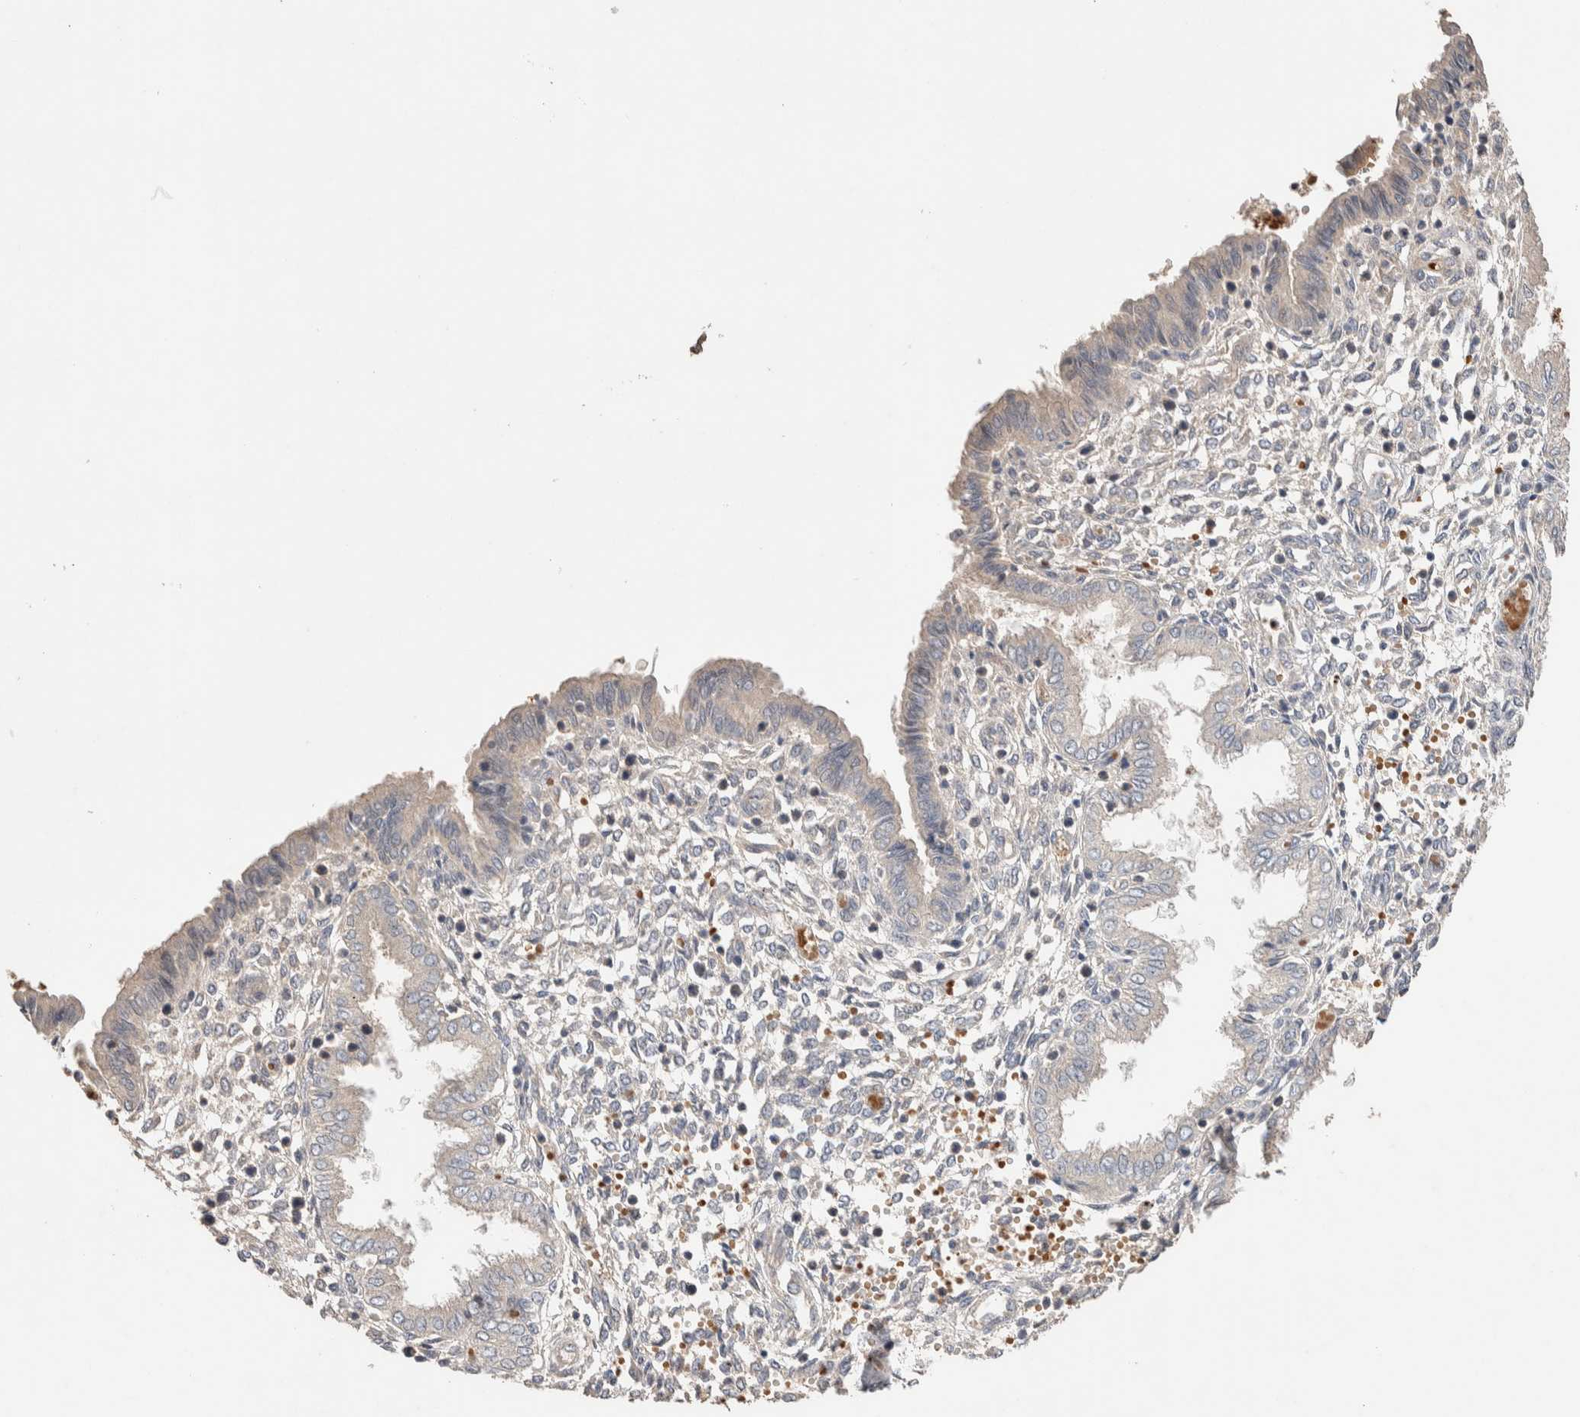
{"staining": {"intensity": "negative", "quantity": "none", "location": "none"}, "tissue": "endometrium", "cell_type": "Cells in endometrial stroma", "image_type": "normal", "snomed": [{"axis": "morphology", "description": "Normal tissue, NOS"}, {"axis": "topography", "description": "Endometrium"}], "caption": "Endometrium was stained to show a protein in brown. There is no significant expression in cells in endometrial stroma. (Stains: DAB (3,3'-diaminobenzidine) immunohistochemistry (IHC) with hematoxylin counter stain, Microscopy: brightfield microscopy at high magnification).", "gene": "WDR91", "patient": {"sex": "female", "age": 33}}